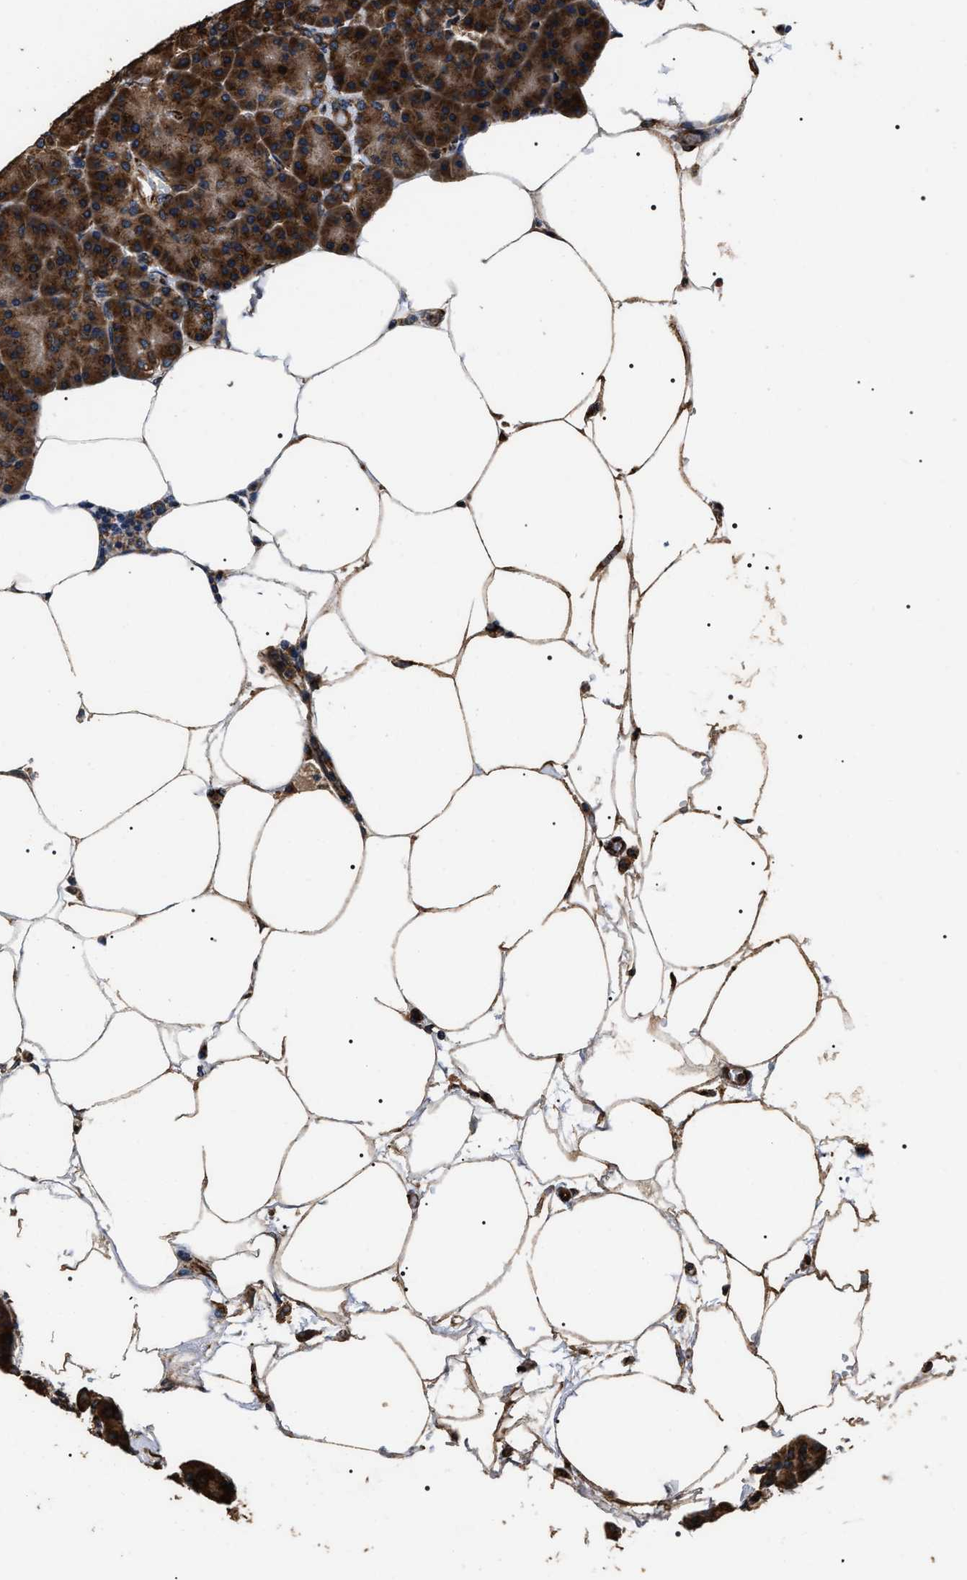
{"staining": {"intensity": "strong", "quantity": ">75%", "location": "cytoplasmic/membranous"}, "tissue": "pancreas", "cell_type": "Exocrine glandular cells", "image_type": "normal", "snomed": [{"axis": "morphology", "description": "Normal tissue, NOS"}, {"axis": "topography", "description": "Pancreas"}], "caption": "IHC staining of benign pancreas, which demonstrates high levels of strong cytoplasmic/membranous positivity in approximately >75% of exocrine glandular cells indicating strong cytoplasmic/membranous protein expression. The staining was performed using DAB (brown) for protein detection and nuclei were counterstained in hematoxylin (blue).", "gene": "KTN1", "patient": {"sex": "female", "age": 70}}